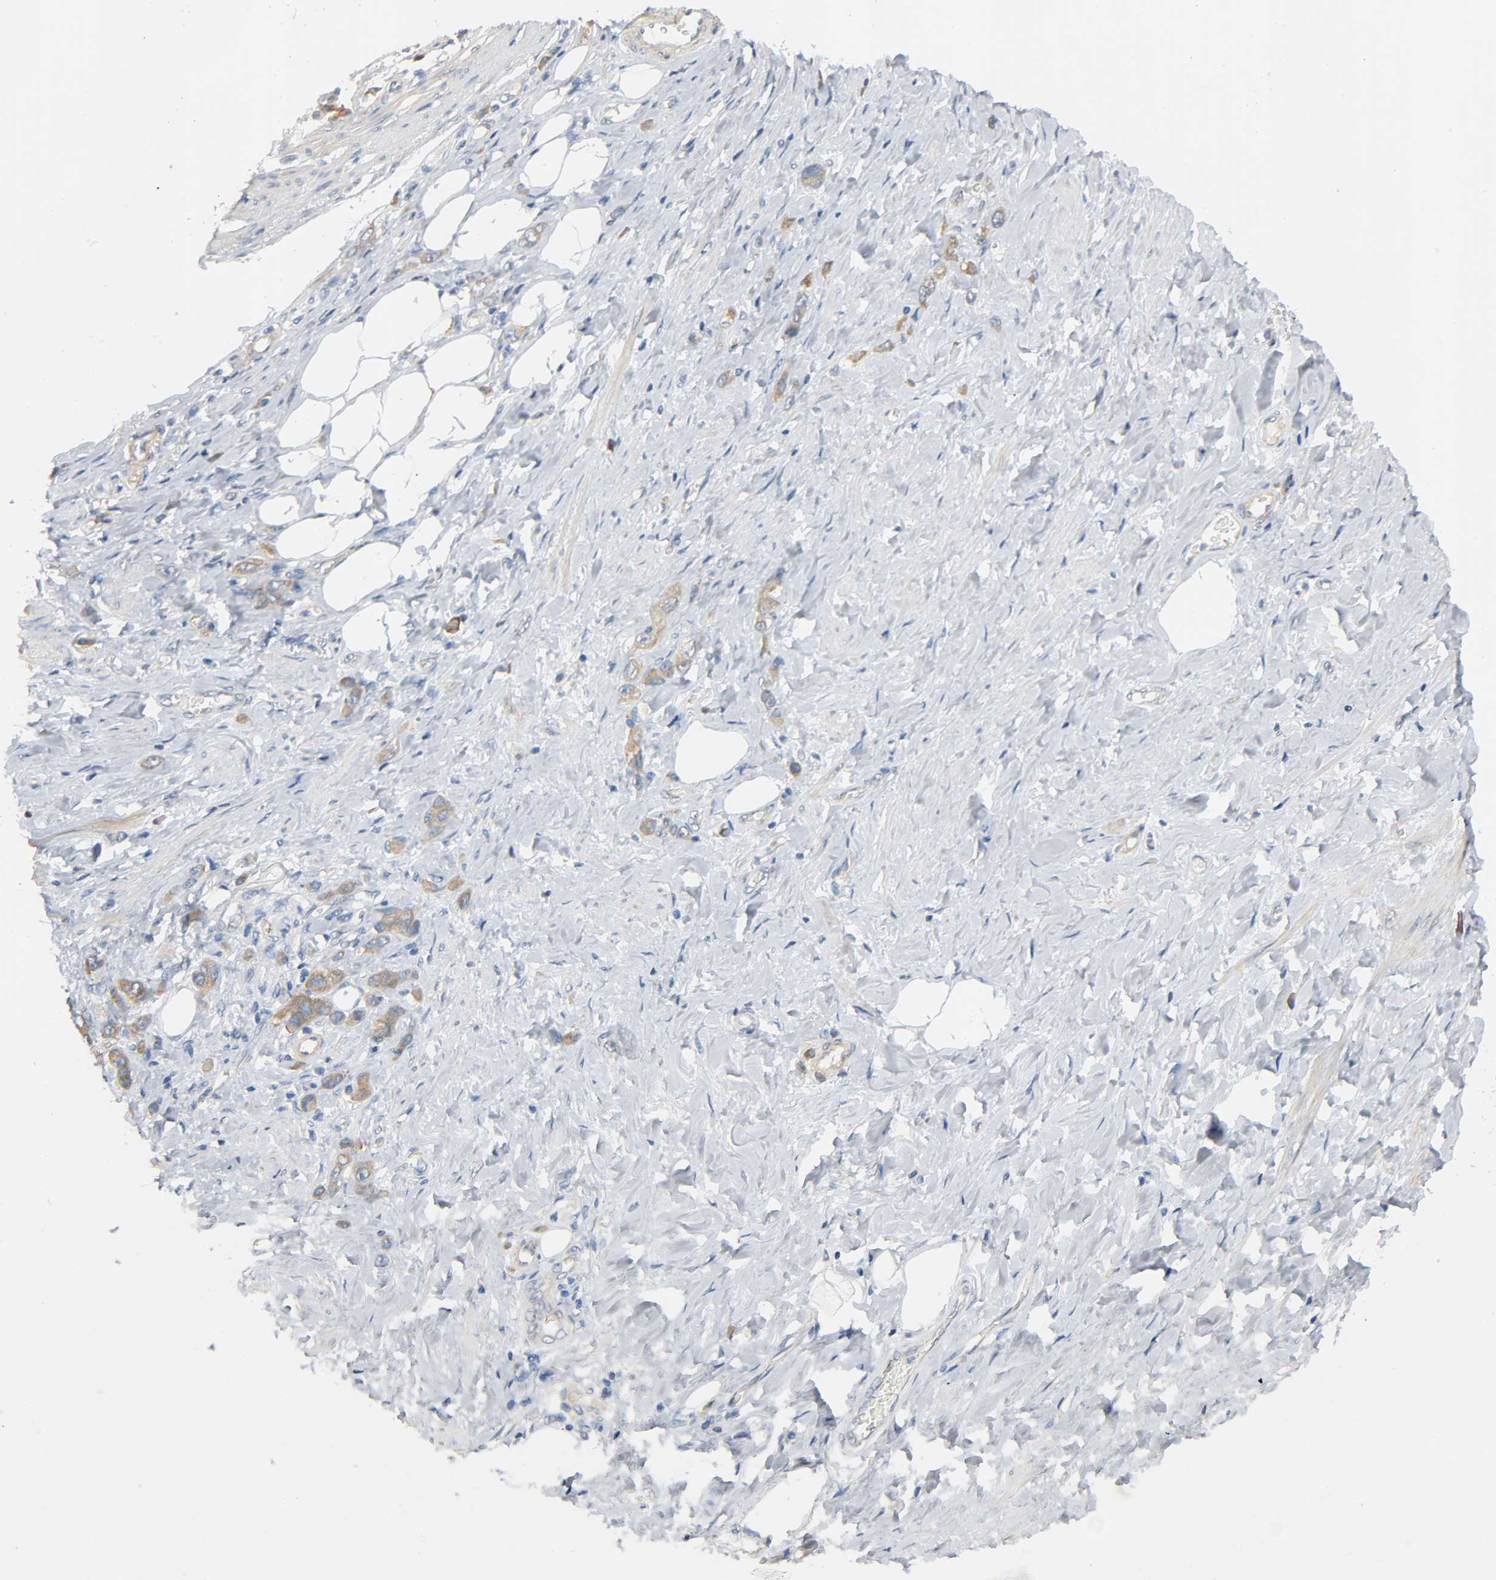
{"staining": {"intensity": "moderate", "quantity": ">75%", "location": "cytoplasmic/membranous"}, "tissue": "stomach cancer", "cell_type": "Tumor cells", "image_type": "cancer", "snomed": [{"axis": "morphology", "description": "Adenocarcinoma, NOS"}, {"axis": "topography", "description": "Stomach"}], "caption": "Approximately >75% of tumor cells in stomach cancer (adenocarcinoma) demonstrate moderate cytoplasmic/membranous protein staining as visualized by brown immunohistochemical staining.", "gene": "ARPC1A", "patient": {"sex": "male", "age": 82}}